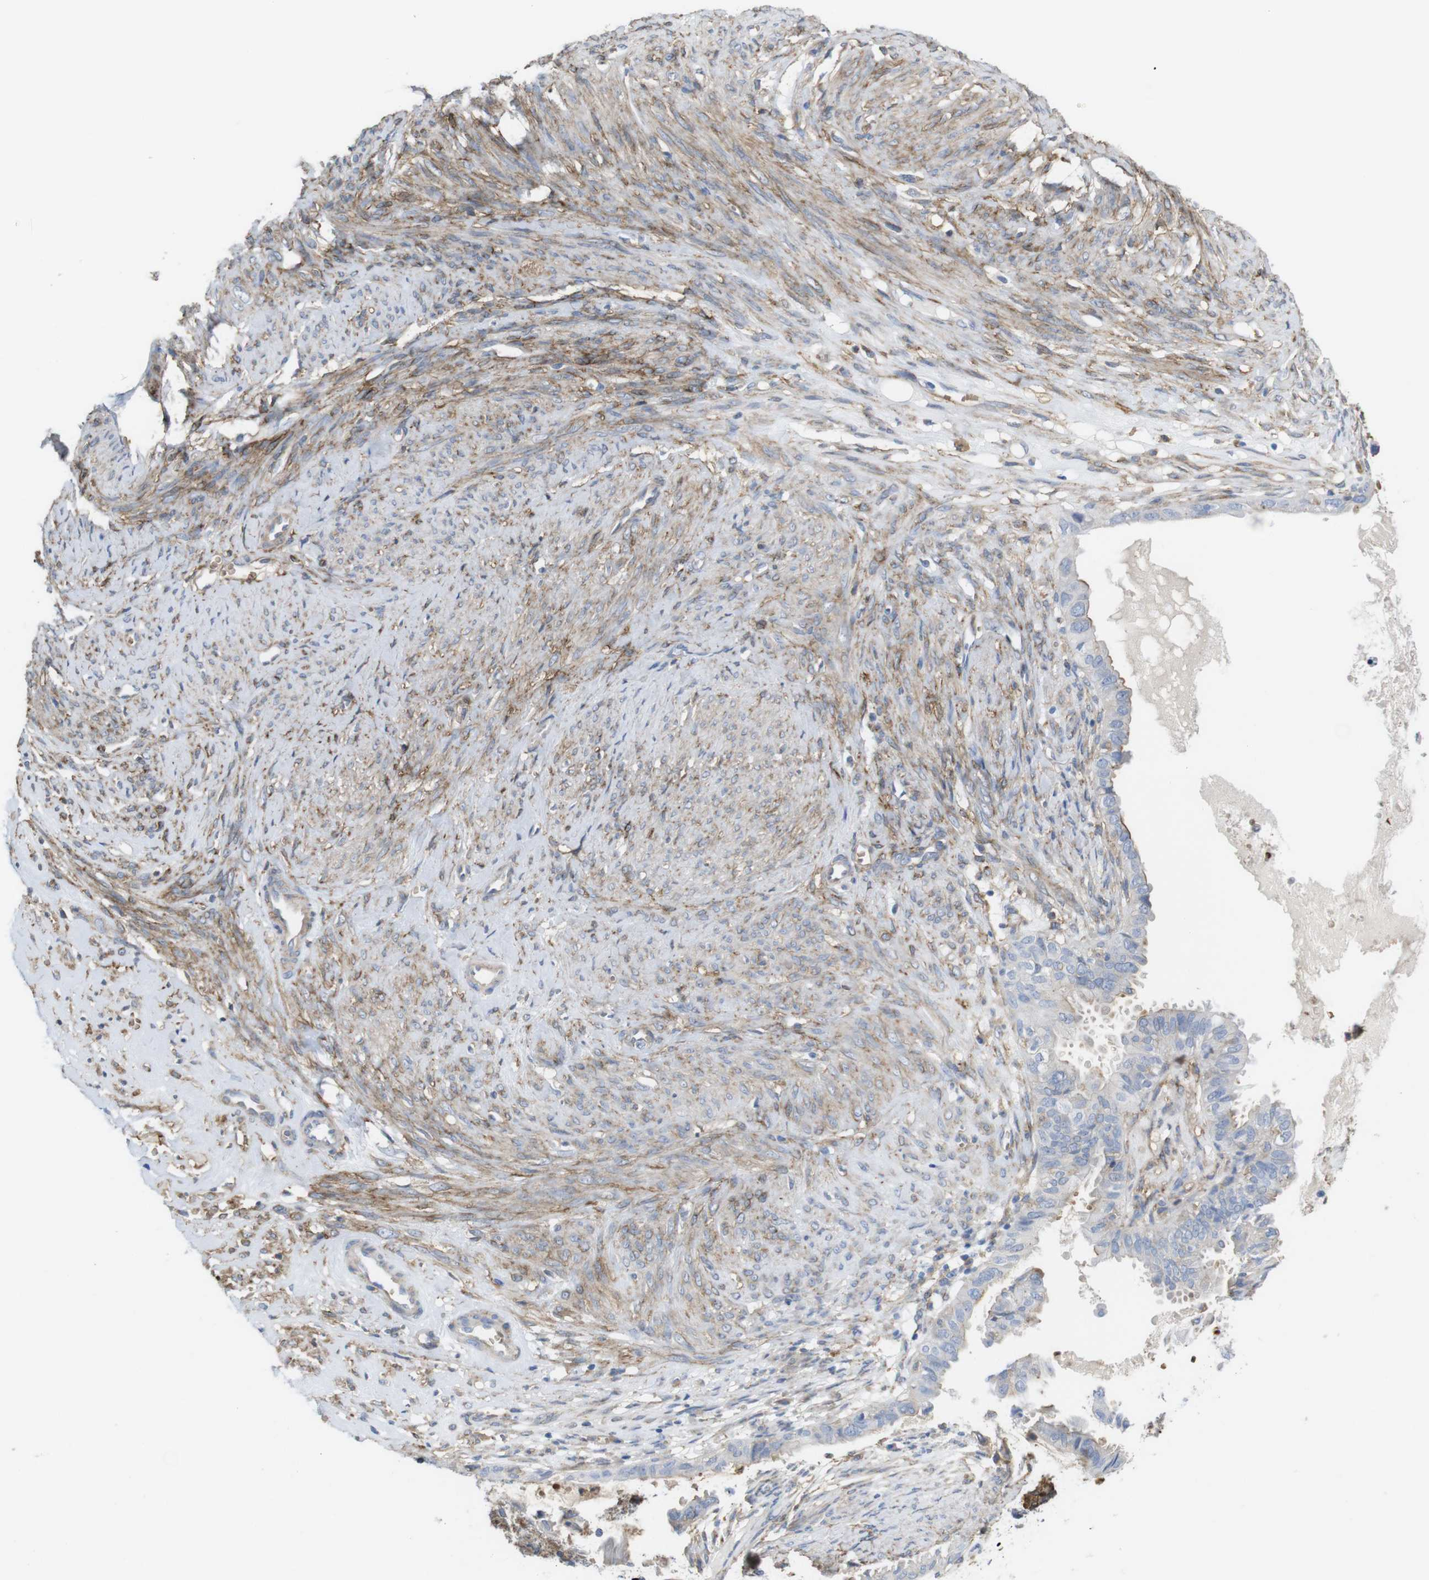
{"staining": {"intensity": "moderate", "quantity": "<25%", "location": "cytoplasmic/membranous"}, "tissue": "cervical cancer", "cell_type": "Tumor cells", "image_type": "cancer", "snomed": [{"axis": "morphology", "description": "Normal tissue, NOS"}, {"axis": "morphology", "description": "Adenocarcinoma, NOS"}, {"axis": "topography", "description": "Cervix"}, {"axis": "topography", "description": "Endometrium"}], "caption": "Immunohistochemical staining of human cervical adenocarcinoma exhibits low levels of moderate cytoplasmic/membranous staining in approximately <25% of tumor cells. Using DAB (brown) and hematoxylin (blue) stains, captured at high magnification using brightfield microscopy.", "gene": "CYBRD1", "patient": {"sex": "female", "age": 86}}